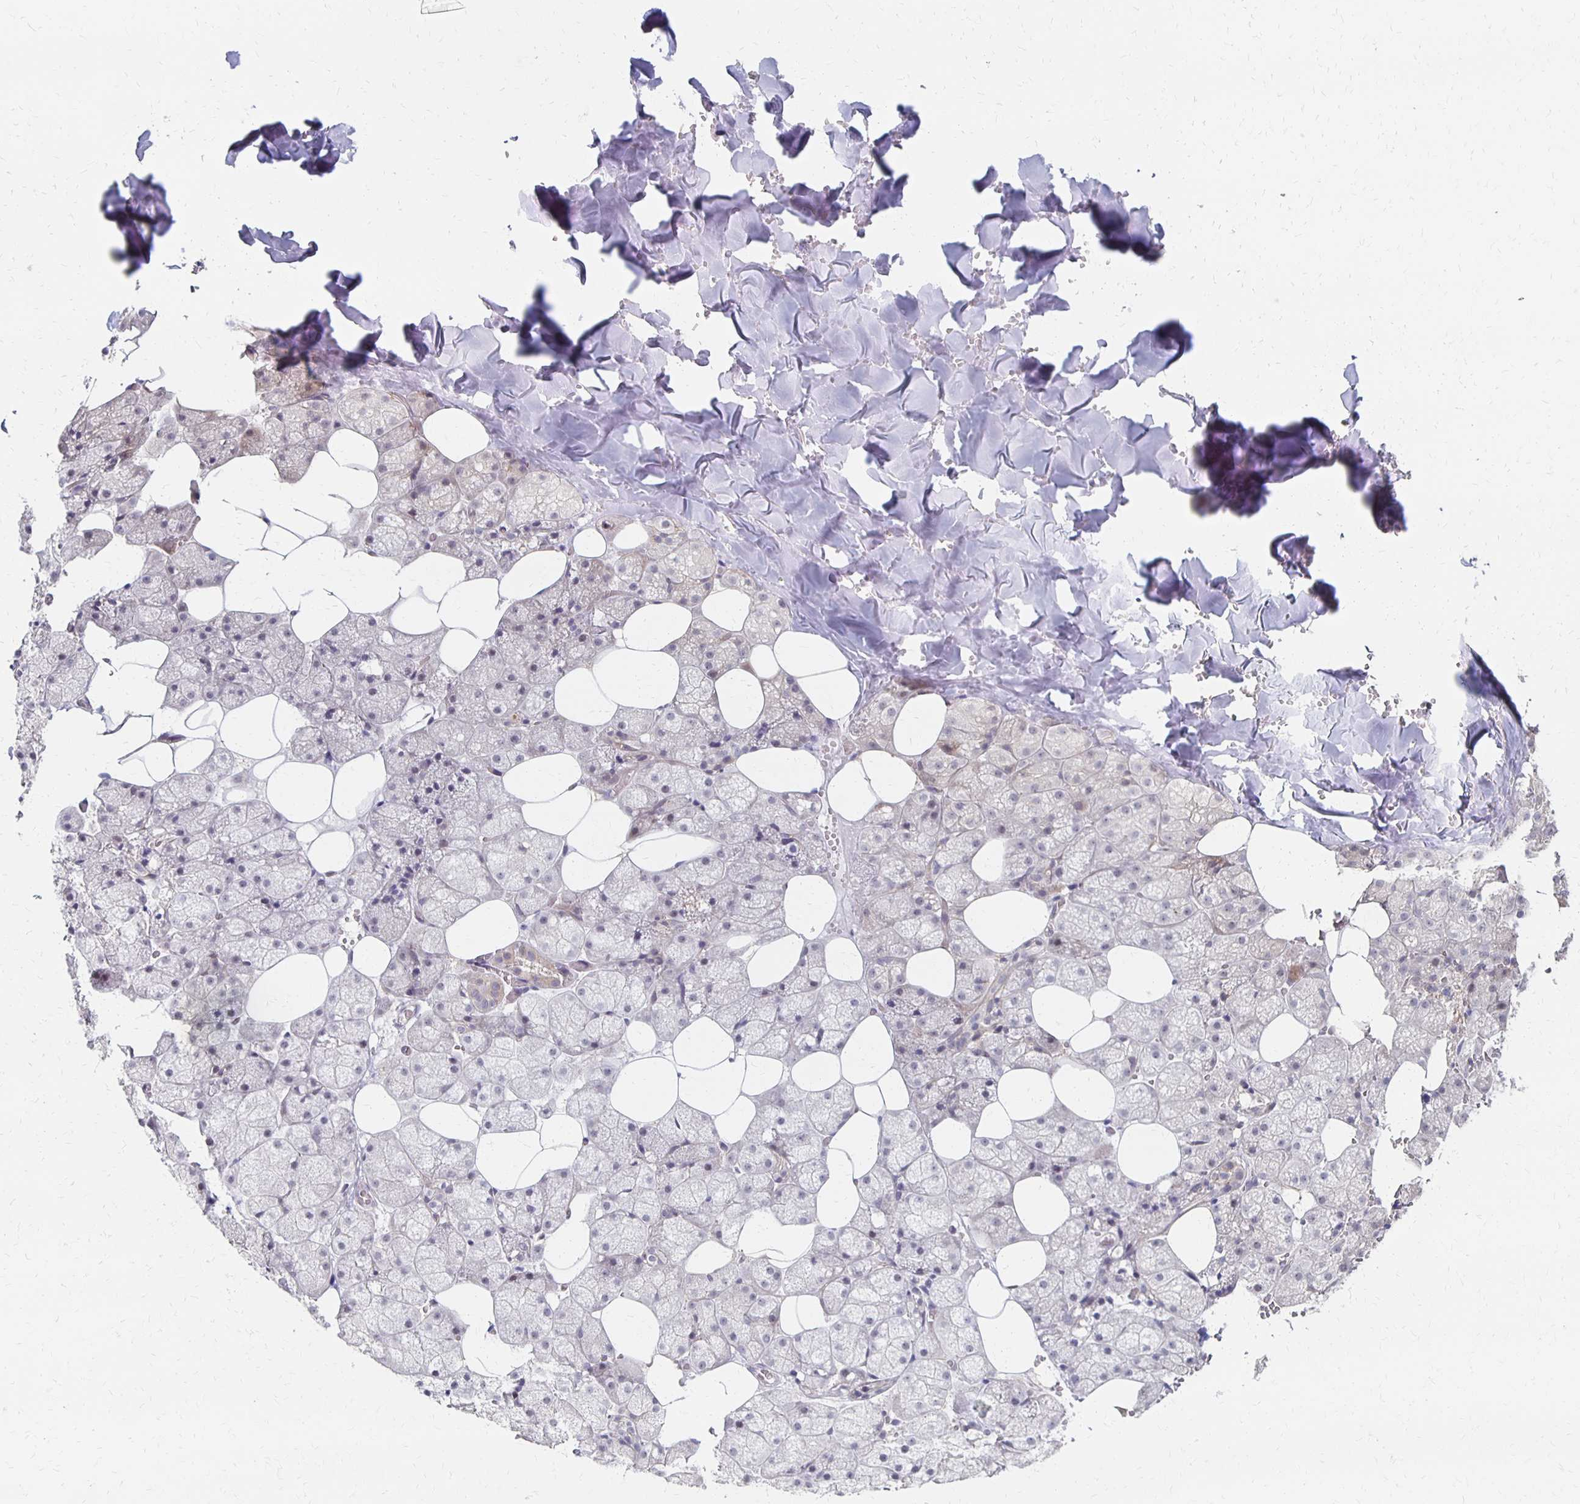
{"staining": {"intensity": "weak", "quantity": "<25%", "location": "cytoplasmic/membranous"}, "tissue": "salivary gland", "cell_type": "Glandular cells", "image_type": "normal", "snomed": [{"axis": "morphology", "description": "Normal tissue, NOS"}, {"axis": "topography", "description": "Salivary gland"}, {"axis": "topography", "description": "Peripheral nerve tissue"}], "caption": "The histopathology image exhibits no significant staining in glandular cells of salivary gland.", "gene": "PRKCB", "patient": {"sex": "male", "age": 38}}